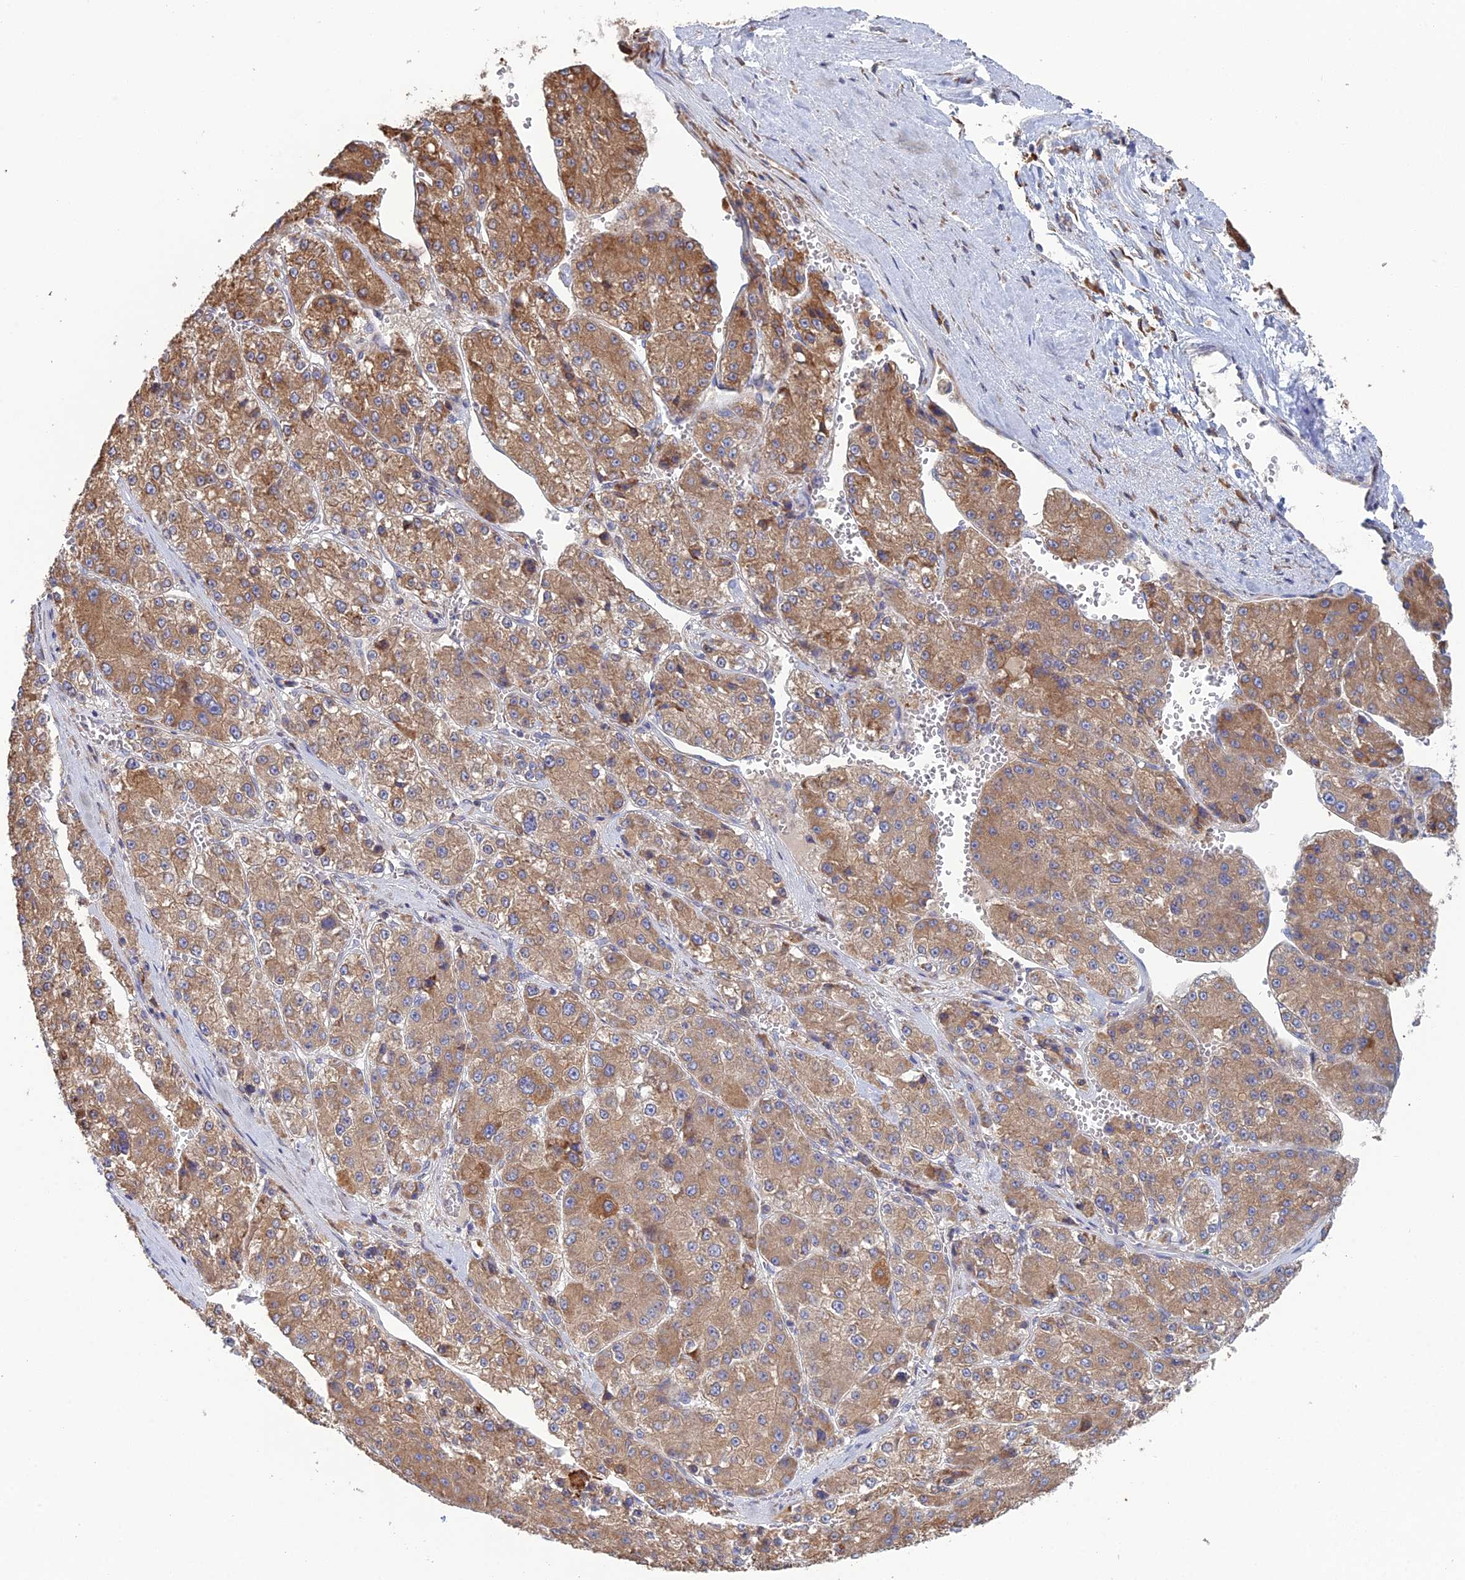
{"staining": {"intensity": "moderate", "quantity": ">75%", "location": "cytoplasmic/membranous"}, "tissue": "liver cancer", "cell_type": "Tumor cells", "image_type": "cancer", "snomed": [{"axis": "morphology", "description": "Carcinoma, Hepatocellular, NOS"}, {"axis": "topography", "description": "Liver"}], "caption": "This is a photomicrograph of IHC staining of hepatocellular carcinoma (liver), which shows moderate staining in the cytoplasmic/membranous of tumor cells.", "gene": "TRAPPC6A", "patient": {"sex": "female", "age": 73}}